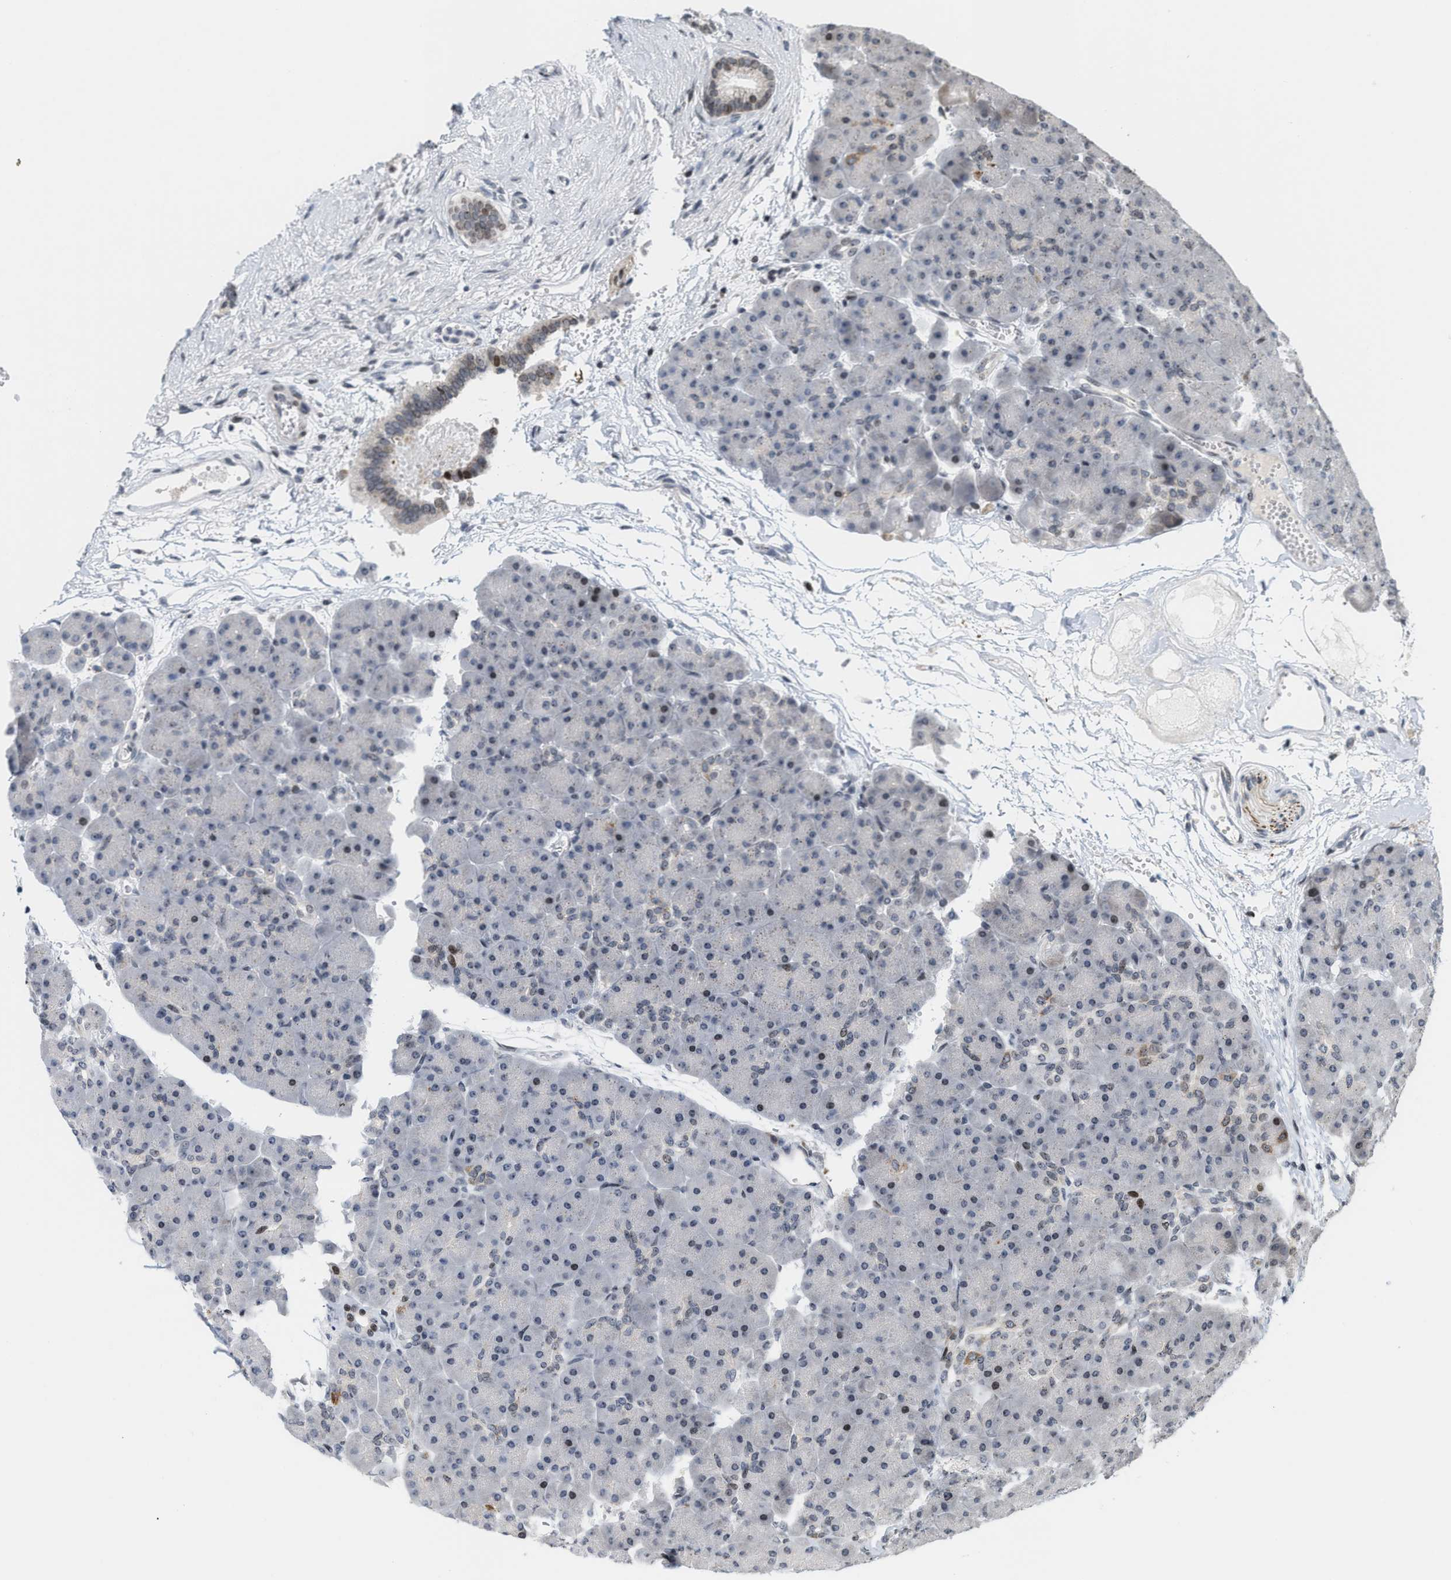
{"staining": {"intensity": "negative", "quantity": "none", "location": "none"}, "tissue": "pancreas", "cell_type": "Exocrine glandular cells", "image_type": "normal", "snomed": [{"axis": "morphology", "description": "Normal tissue, NOS"}, {"axis": "topography", "description": "Pancreas"}], "caption": "Protein analysis of benign pancreas demonstrates no significant expression in exocrine glandular cells. (DAB immunohistochemistry, high magnification).", "gene": "PDZD2", "patient": {"sex": "male", "age": 66}}